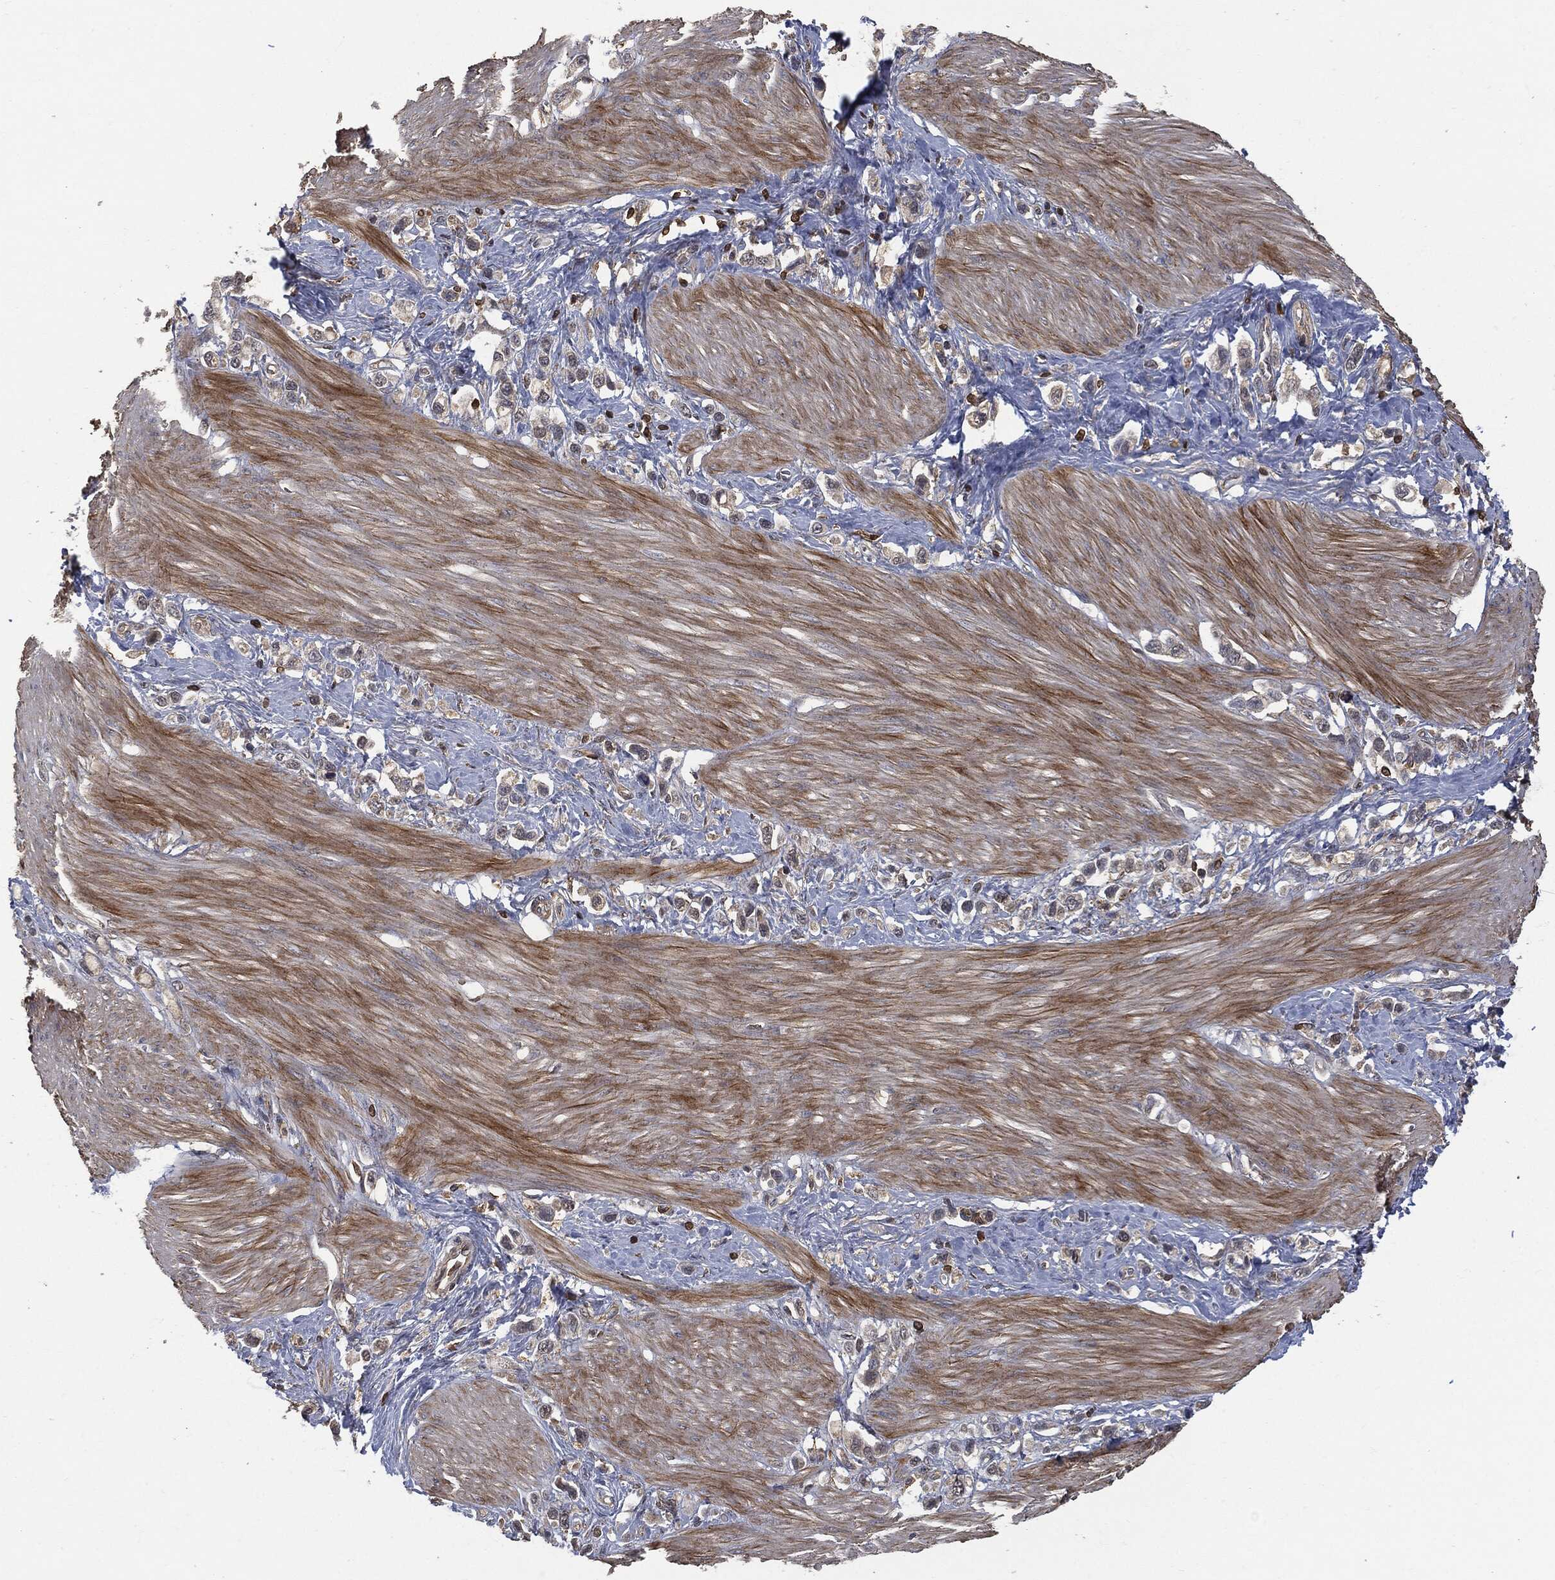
{"staining": {"intensity": "weak", "quantity": "<25%", "location": "cytoplasmic/membranous"}, "tissue": "stomach cancer", "cell_type": "Tumor cells", "image_type": "cancer", "snomed": [{"axis": "morphology", "description": "Normal tissue, NOS"}, {"axis": "morphology", "description": "Adenocarcinoma, NOS"}, {"axis": "morphology", "description": "Adenocarcinoma, High grade"}, {"axis": "topography", "description": "Stomach, upper"}, {"axis": "topography", "description": "Stomach"}], "caption": "Protein analysis of stomach adenocarcinoma (high-grade) demonstrates no significant staining in tumor cells.", "gene": "PSMB10", "patient": {"sex": "female", "age": 65}}